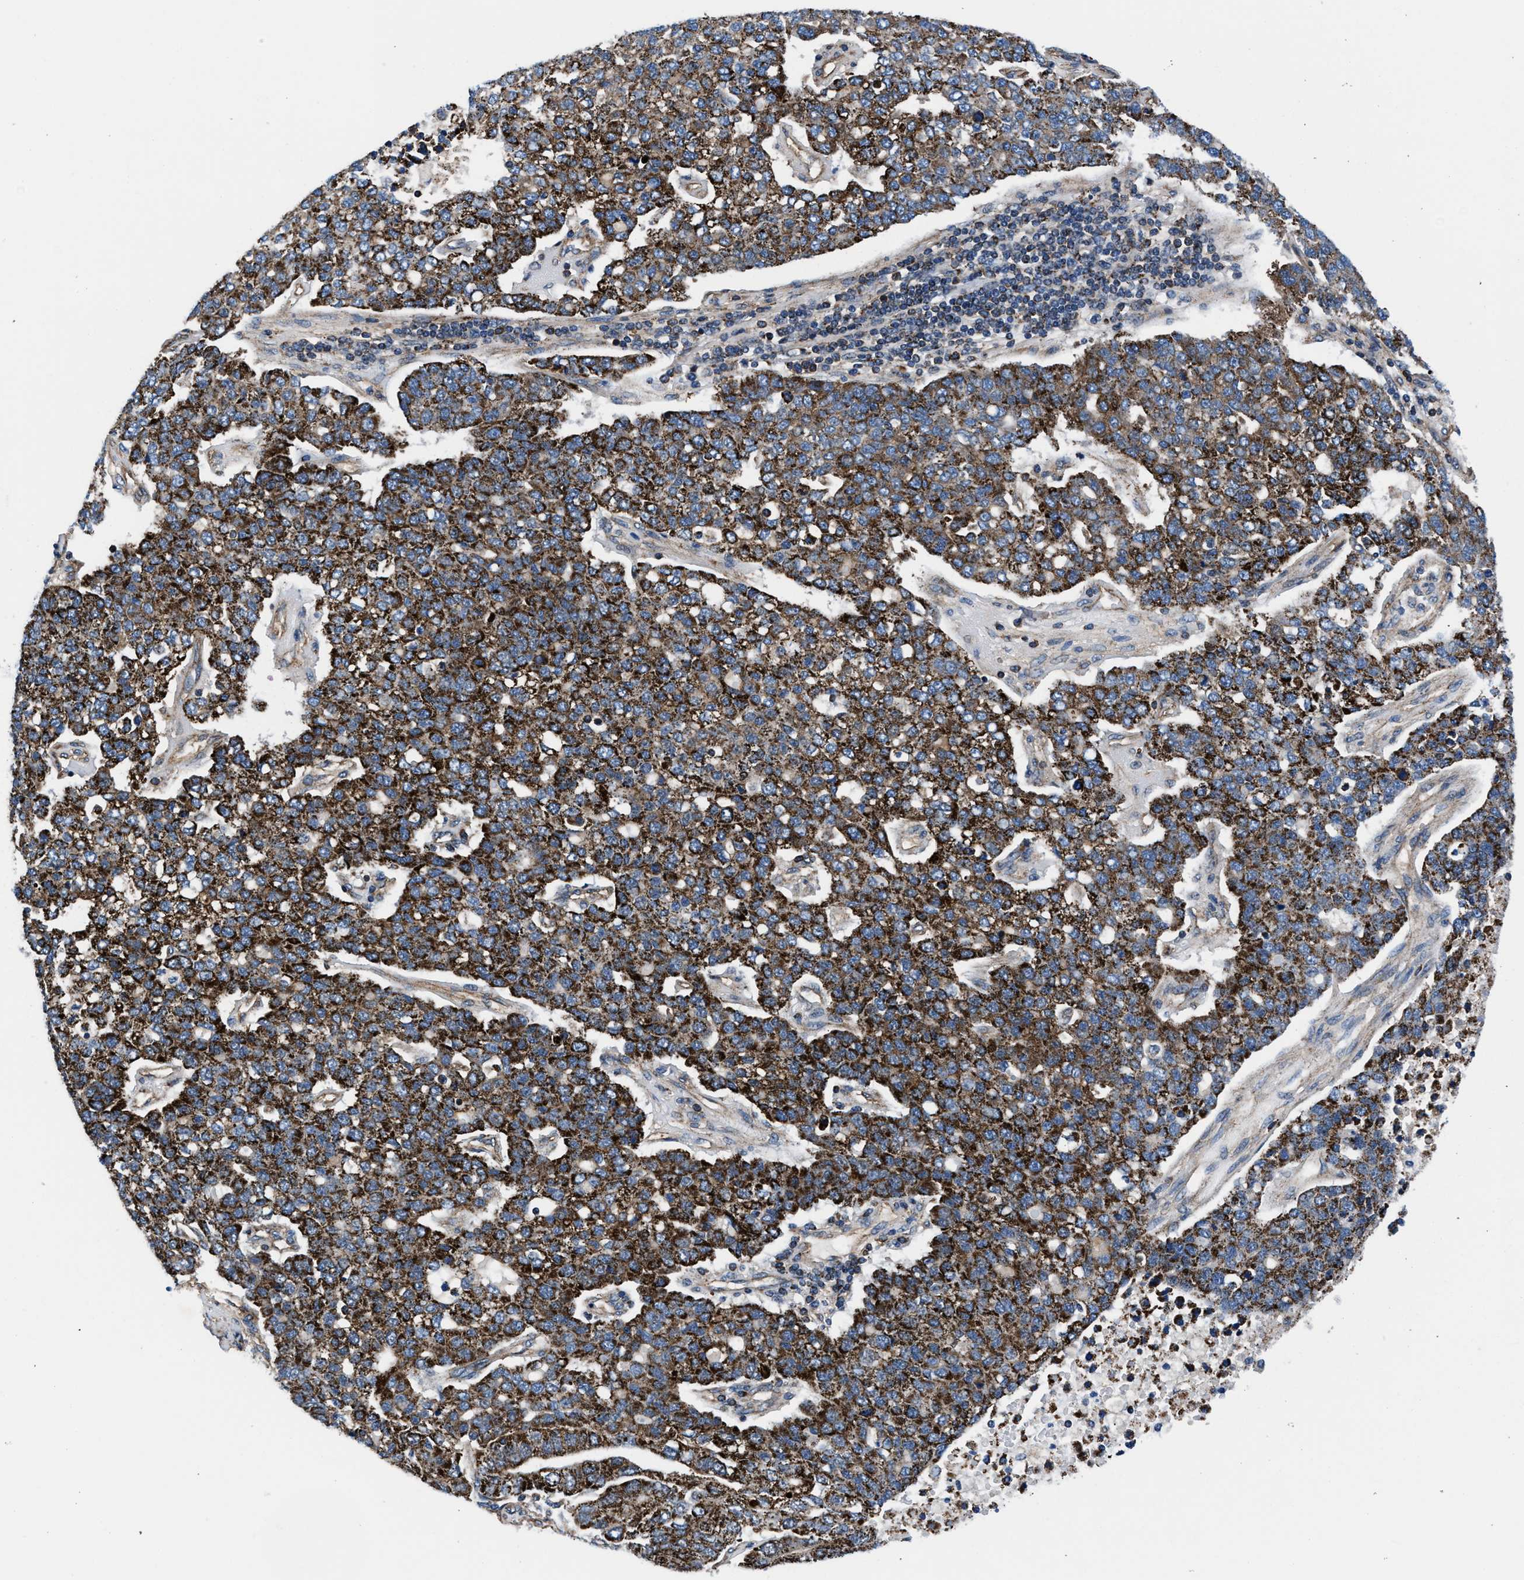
{"staining": {"intensity": "strong", "quantity": ">75%", "location": "cytoplasmic/membranous"}, "tissue": "pancreatic cancer", "cell_type": "Tumor cells", "image_type": "cancer", "snomed": [{"axis": "morphology", "description": "Adenocarcinoma, NOS"}, {"axis": "topography", "description": "Pancreas"}], "caption": "Pancreatic cancer (adenocarcinoma) stained with immunohistochemistry (IHC) shows strong cytoplasmic/membranous staining in approximately >75% of tumor cells.", "gene": "NKTR", "patient": {"sex": "female", "age": 61}}